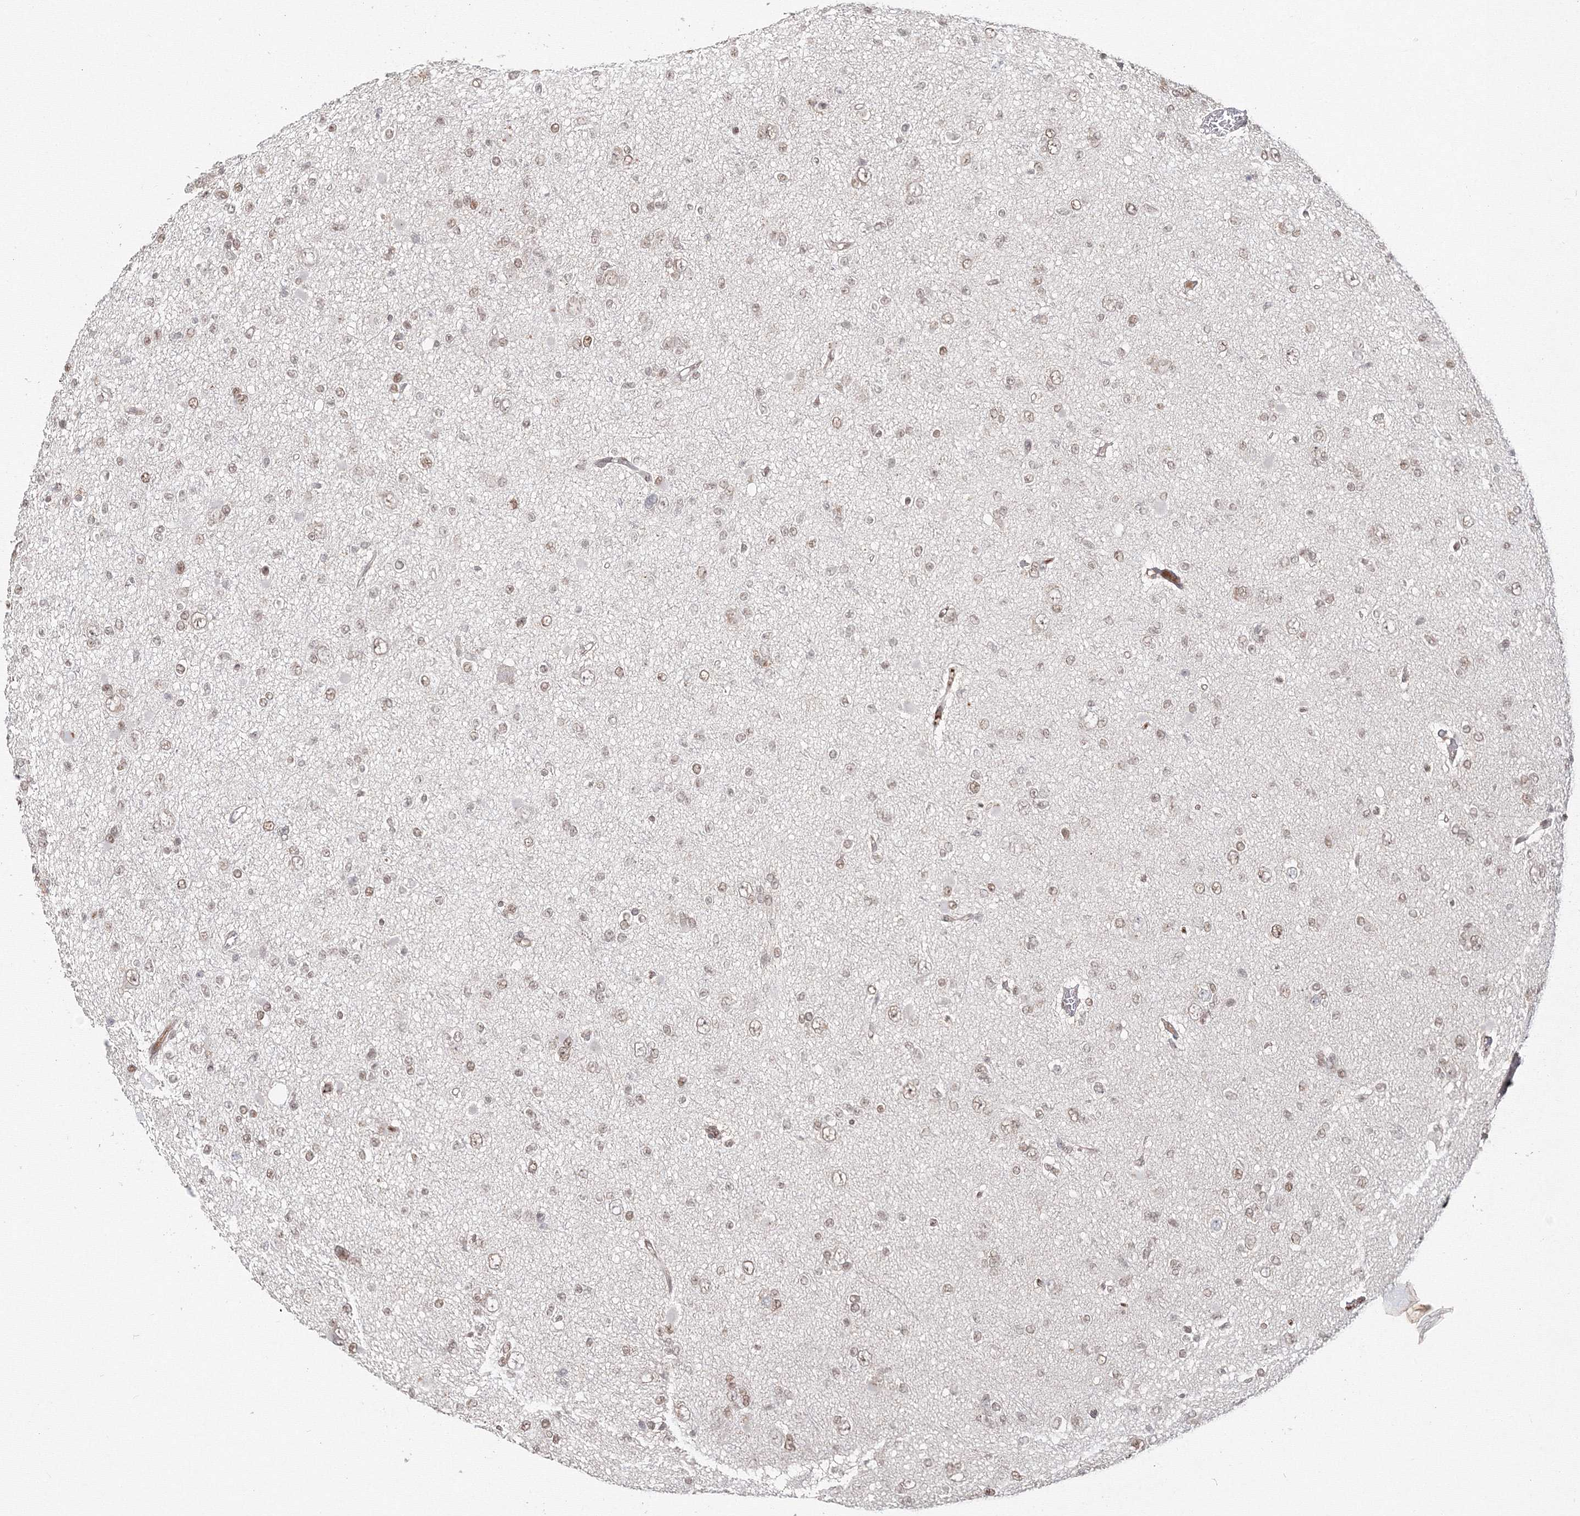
{"staining": {"intensity": "weak", "quantity": "25%-75%", "location": "nuclear"}, "tissue": "glioma", "cell_type": "Tumor cells", "image_type": "cancer", "snomed": [{"axis": "morphology", "description": "Glioma, malignant, Low grade"}, {"axis": "topography", "description": "Brain"}], "caption": "Immunohistochemical staining of glioma reveals low levels of weak nuclear protein staining in about 25%-75% of tumor cells. The protein is stained brown, and the nuclei are stained in blue (DAB (3,3'-diaminobenzidine) IHC with brightfield microscopy, high magnification).", "gene": "IWS1", "patient": {"sex": "female", "age": 22}}